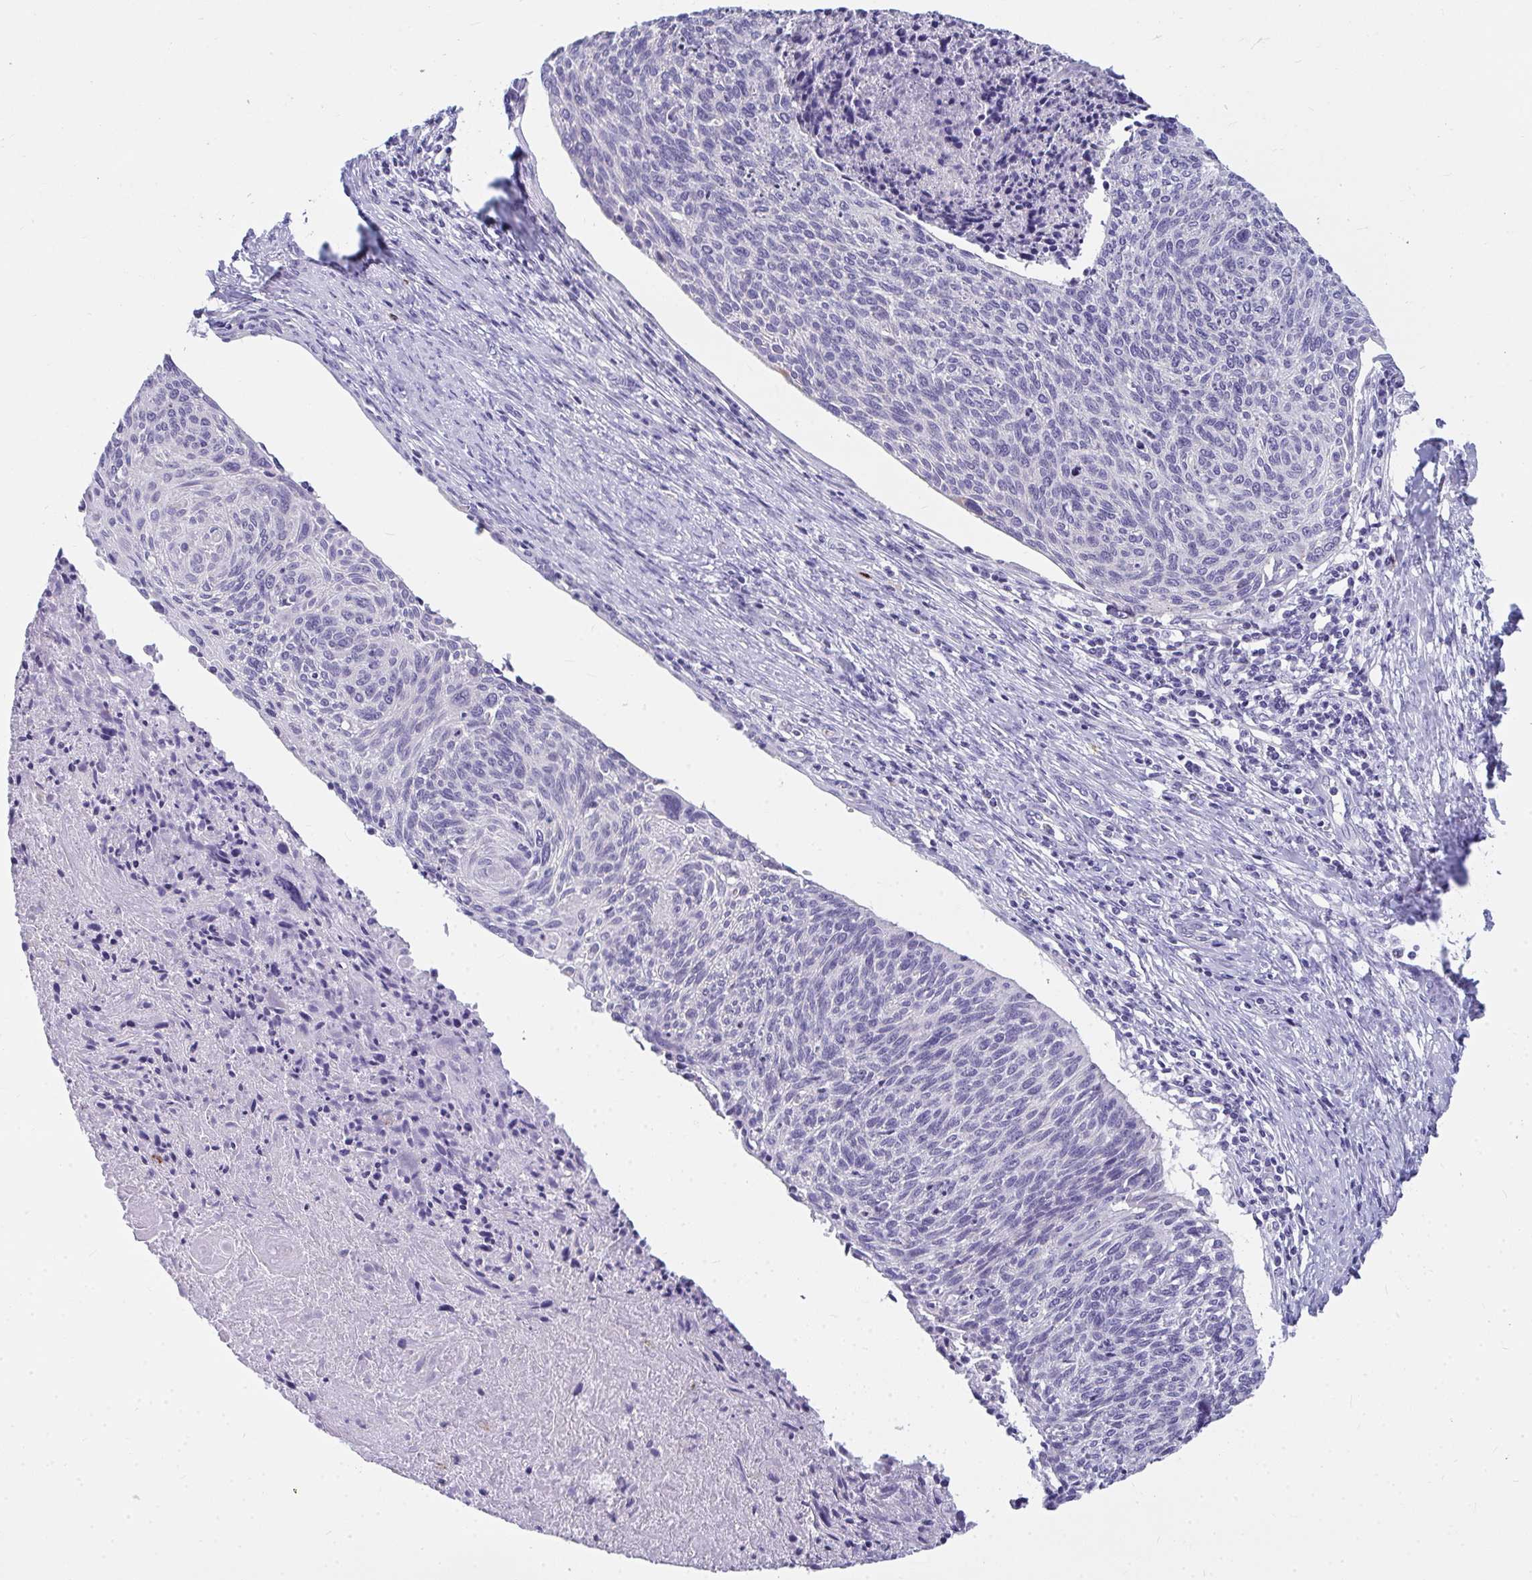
{"staining": {"intensity": "negative", "quantity": "none", "location": "none"}, "tissue": "cervical cancer", "cell_type": "Tumor cells", "image_type": "cancer", "snomed": [{"axis": "morphology", "description": "Squamous cell carcinoma, NOS"}, {"axis": "topography", "description": "Cervix"}], "caption": "Tumor cells show no significant protein positivity in squamous cell carcinoma (cervical). (Stains: DAB (3,3'-diaminobenzidine) immunohistochemistry (IHC) with hematoxylin counter stain, Microscopy: brightfield microscopy at high magnification).", "gene": "TSBP1", "patient": {"sex": "female", "age": 49}}